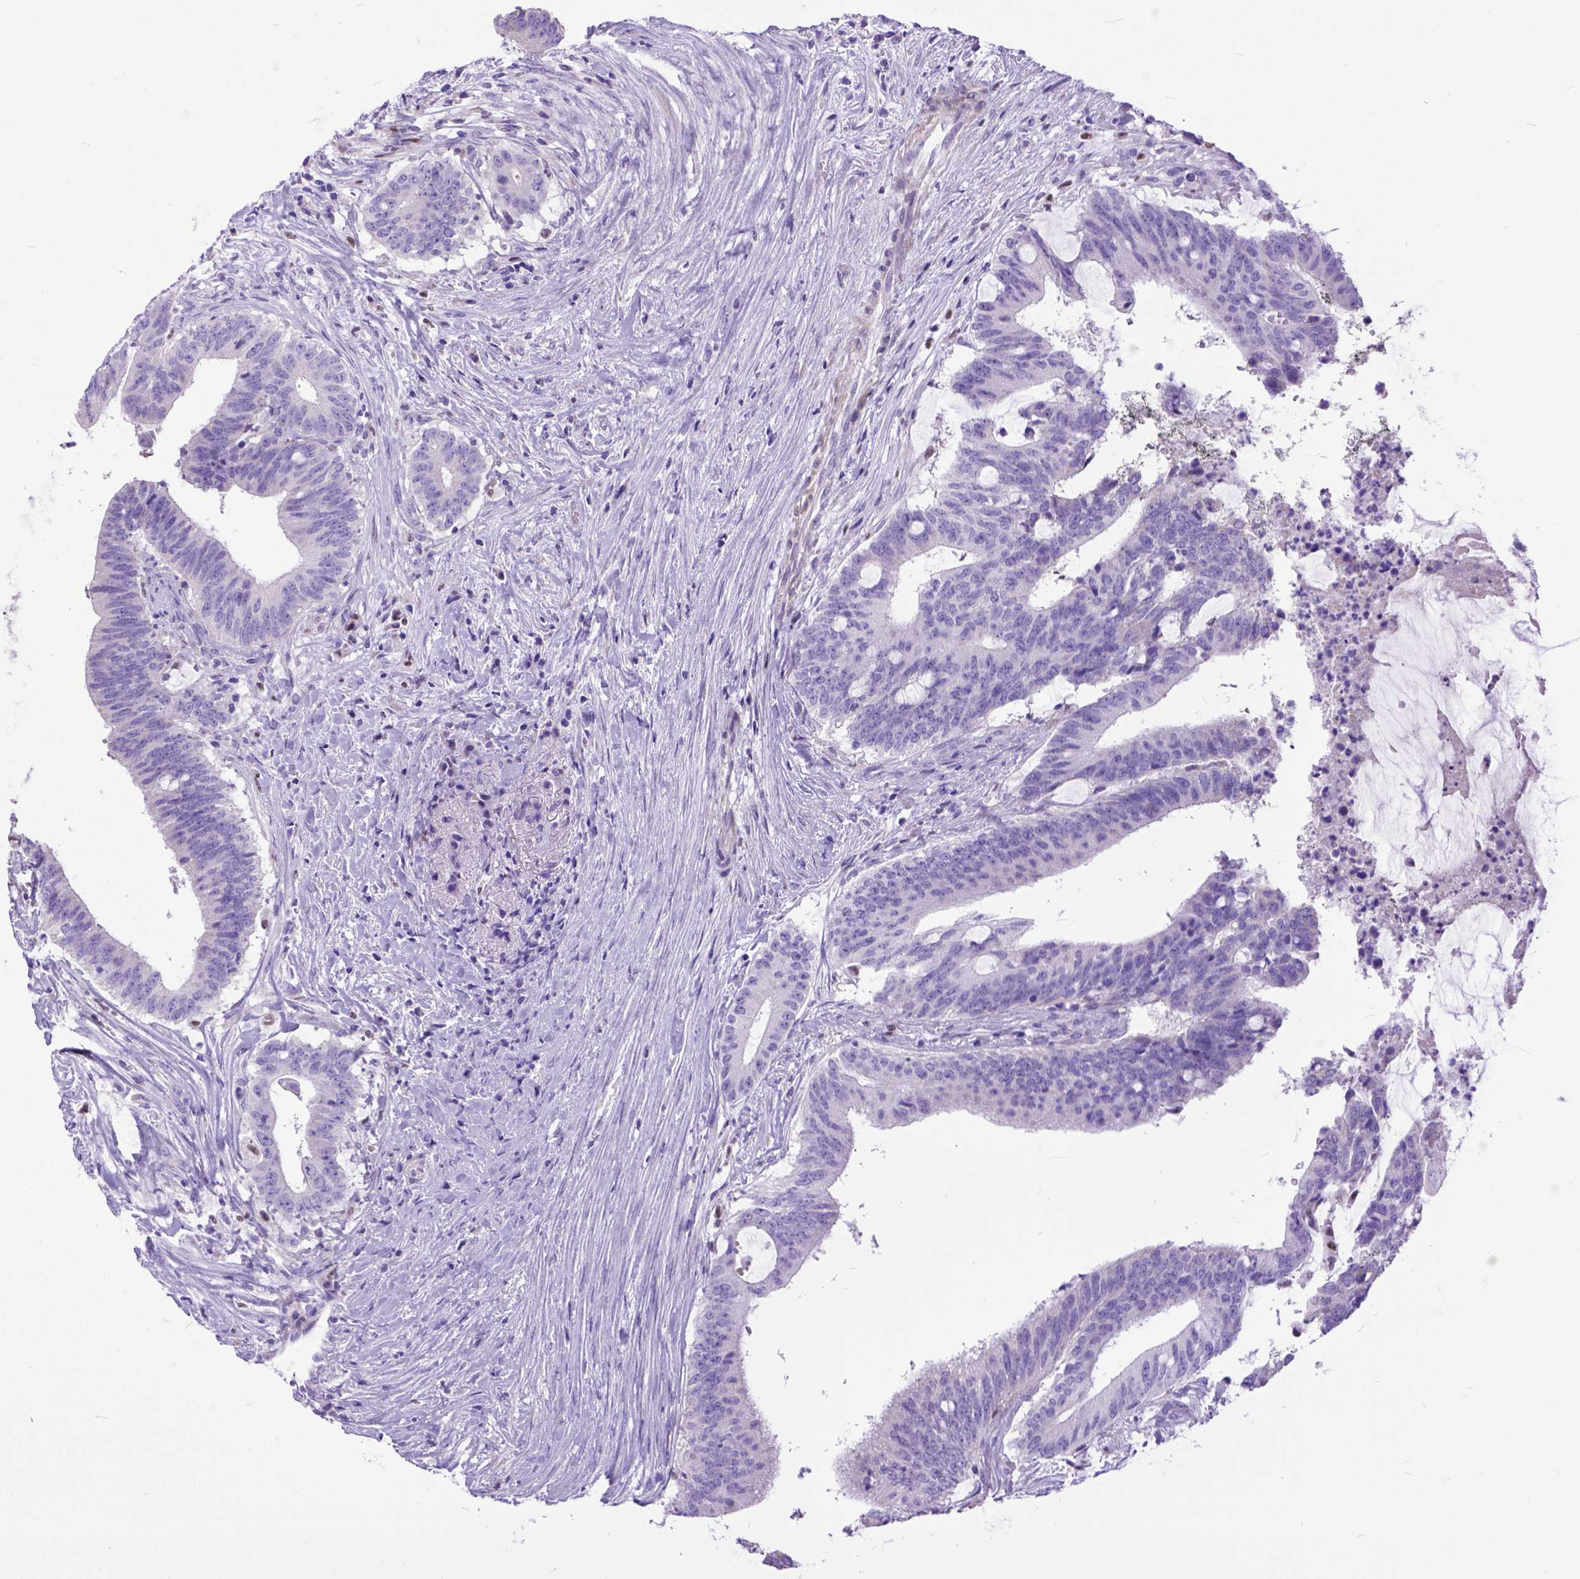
{"staining": {"intensity": "negative", "quantity": "none", "location": "none"}, "tissue": "colorectal cancer", "cell_type": "Tumor cells", "image_type": "cancer", "snomed": [{"axis": "morphology", "description": "Adenocarcinoma, NOS"}, {"axis": "topography", "description": "Colon"}], "caption": "Protein analysis of colorectal cancer (adenocarcinoma) demonstrates no significant positivity in tumor cells.", "gene": "CRB1", "patient": {"sex": "female", "age": 43}}